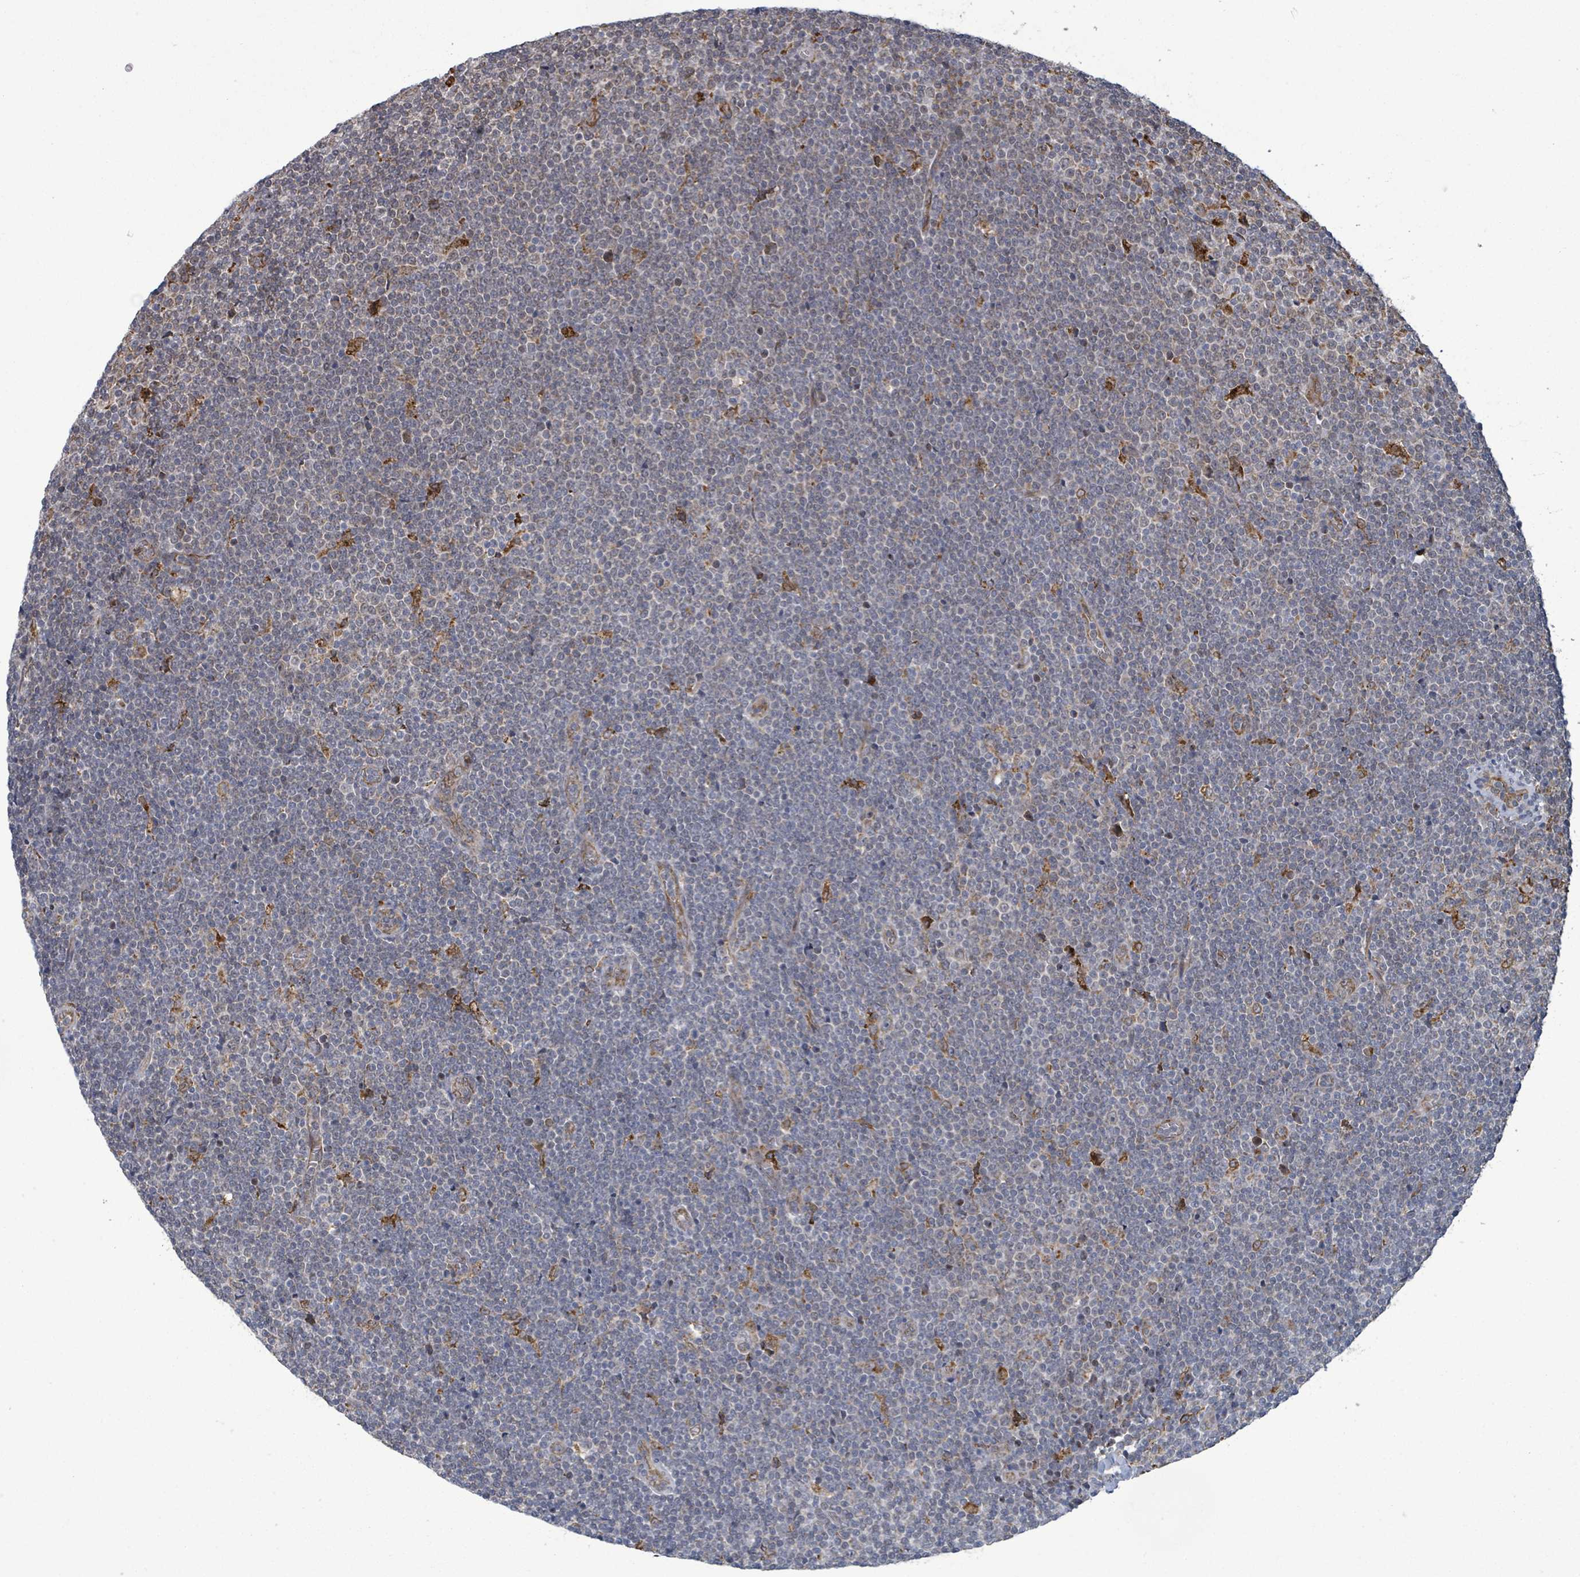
{"staining": {"intensity": "negative", "quantity": "none", "location": "none"}, "tissue": "lymphoma", "cell_type": "Tumor cells", "image_type": "cancer", "snomed": [{"axis": "morphology", "description": "Malignant lymphoma, non-Hodgkin's type, Low grade"}, {"axis": "topography", "description": "Lymph node"}], "caption": "An immunohistochemistry (IHC) photomicrograph of malignant lymphoma, non-Hodgkin's type (low-grade) is shown. There is no staining in tumor cells of malignant lymphoma, non-Hodgkin's type (low-grade).", "gene": "SHROOM2", "patient": {"sex": "male", "age": 48}}